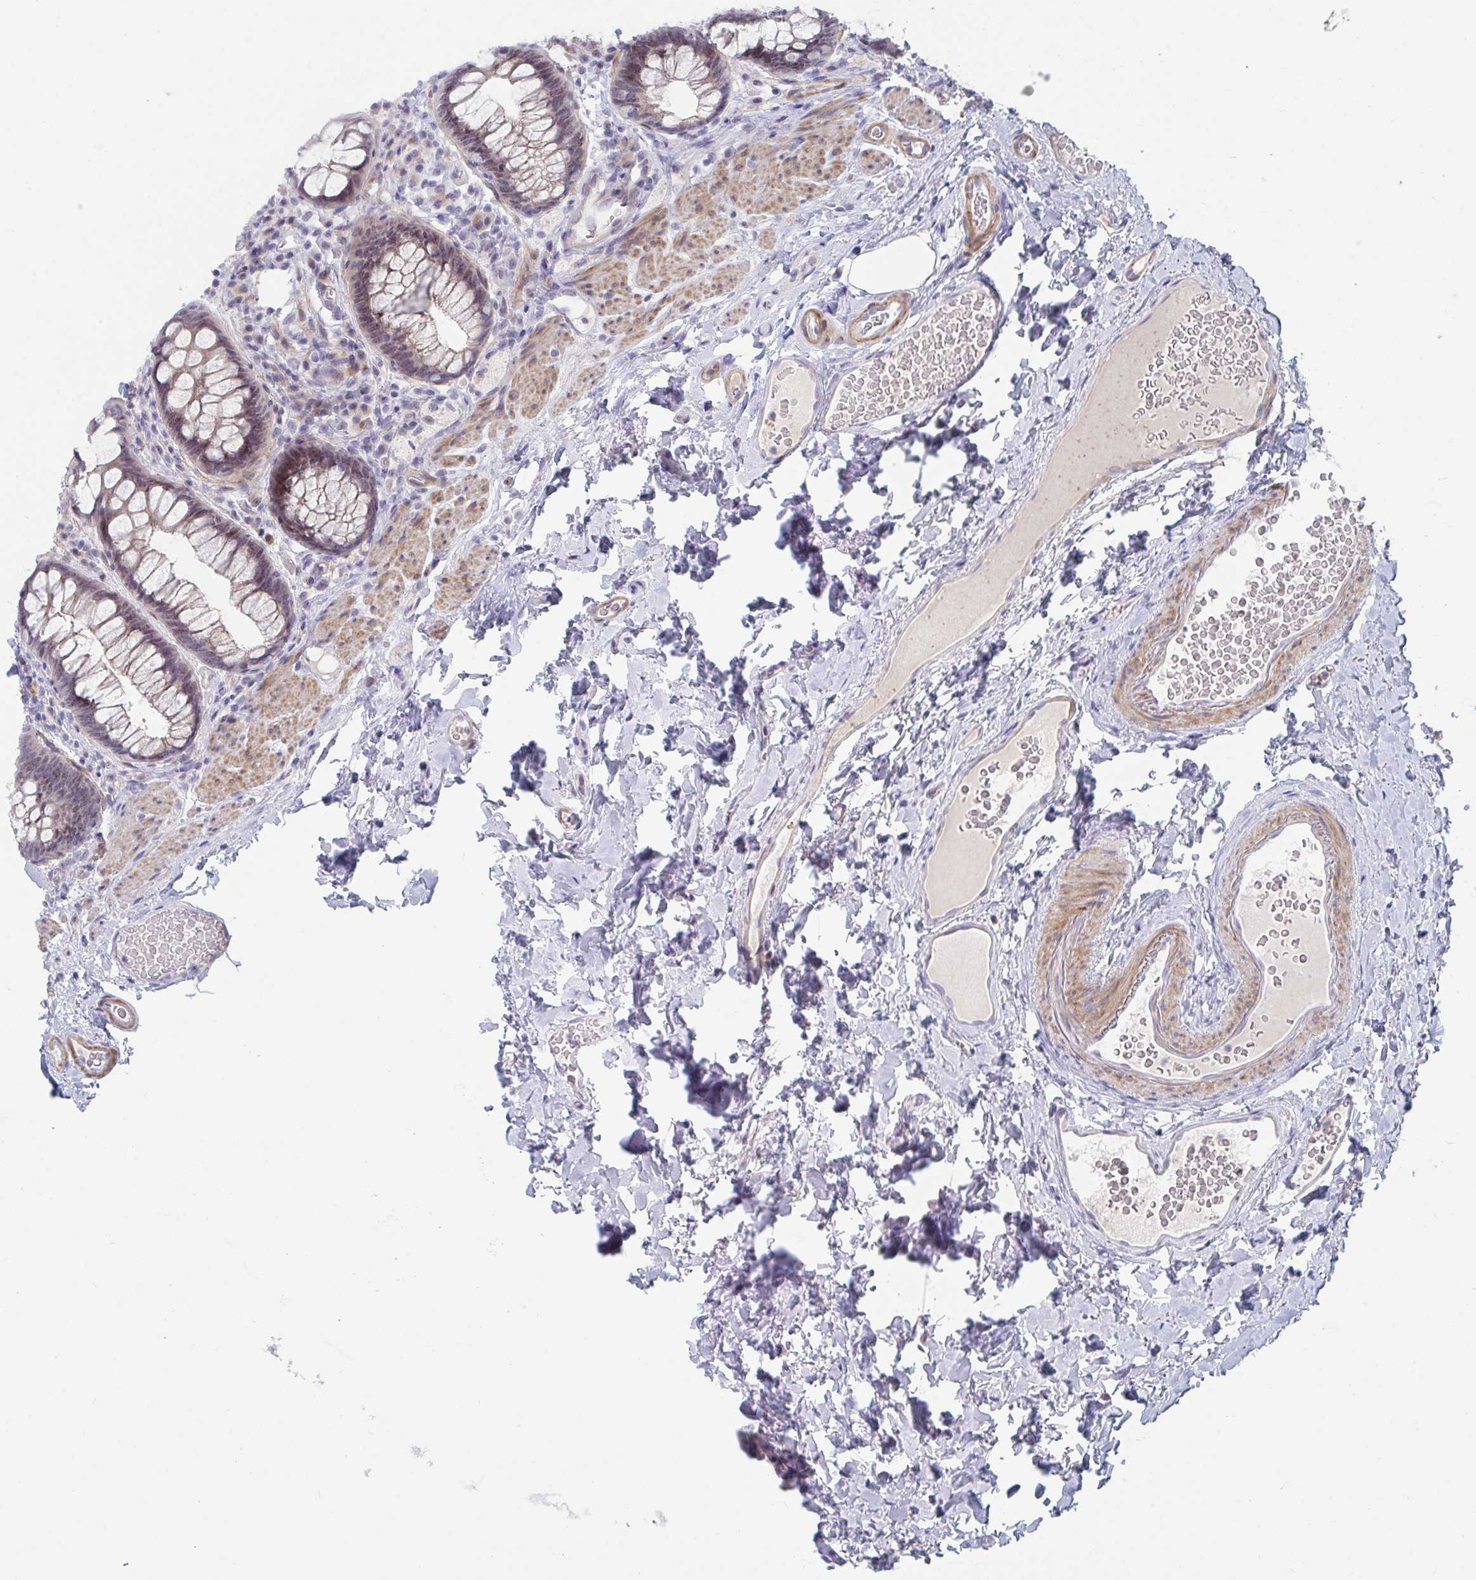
{"staining": {"intensity": "weak", "quantity": ">75%", "location": "nuclear"}, "tissue": "rectum", "cell_type": "Glandular cells", "image_type": "normal", "snomed": [{"axis": "morphology", "description": "Normal tissue, NOS"}, {"axis": "topography", "description": "Rectum"}], "caption": "This photomicrograph shows normal rectum stained with IHC to label a protein in brown. The nuclear of glandular cells show weak positivity for the protein. Nuclei are counter-stained blue.", "gene": "CENPT", "patient": {"sex": "female", "age": 69}}